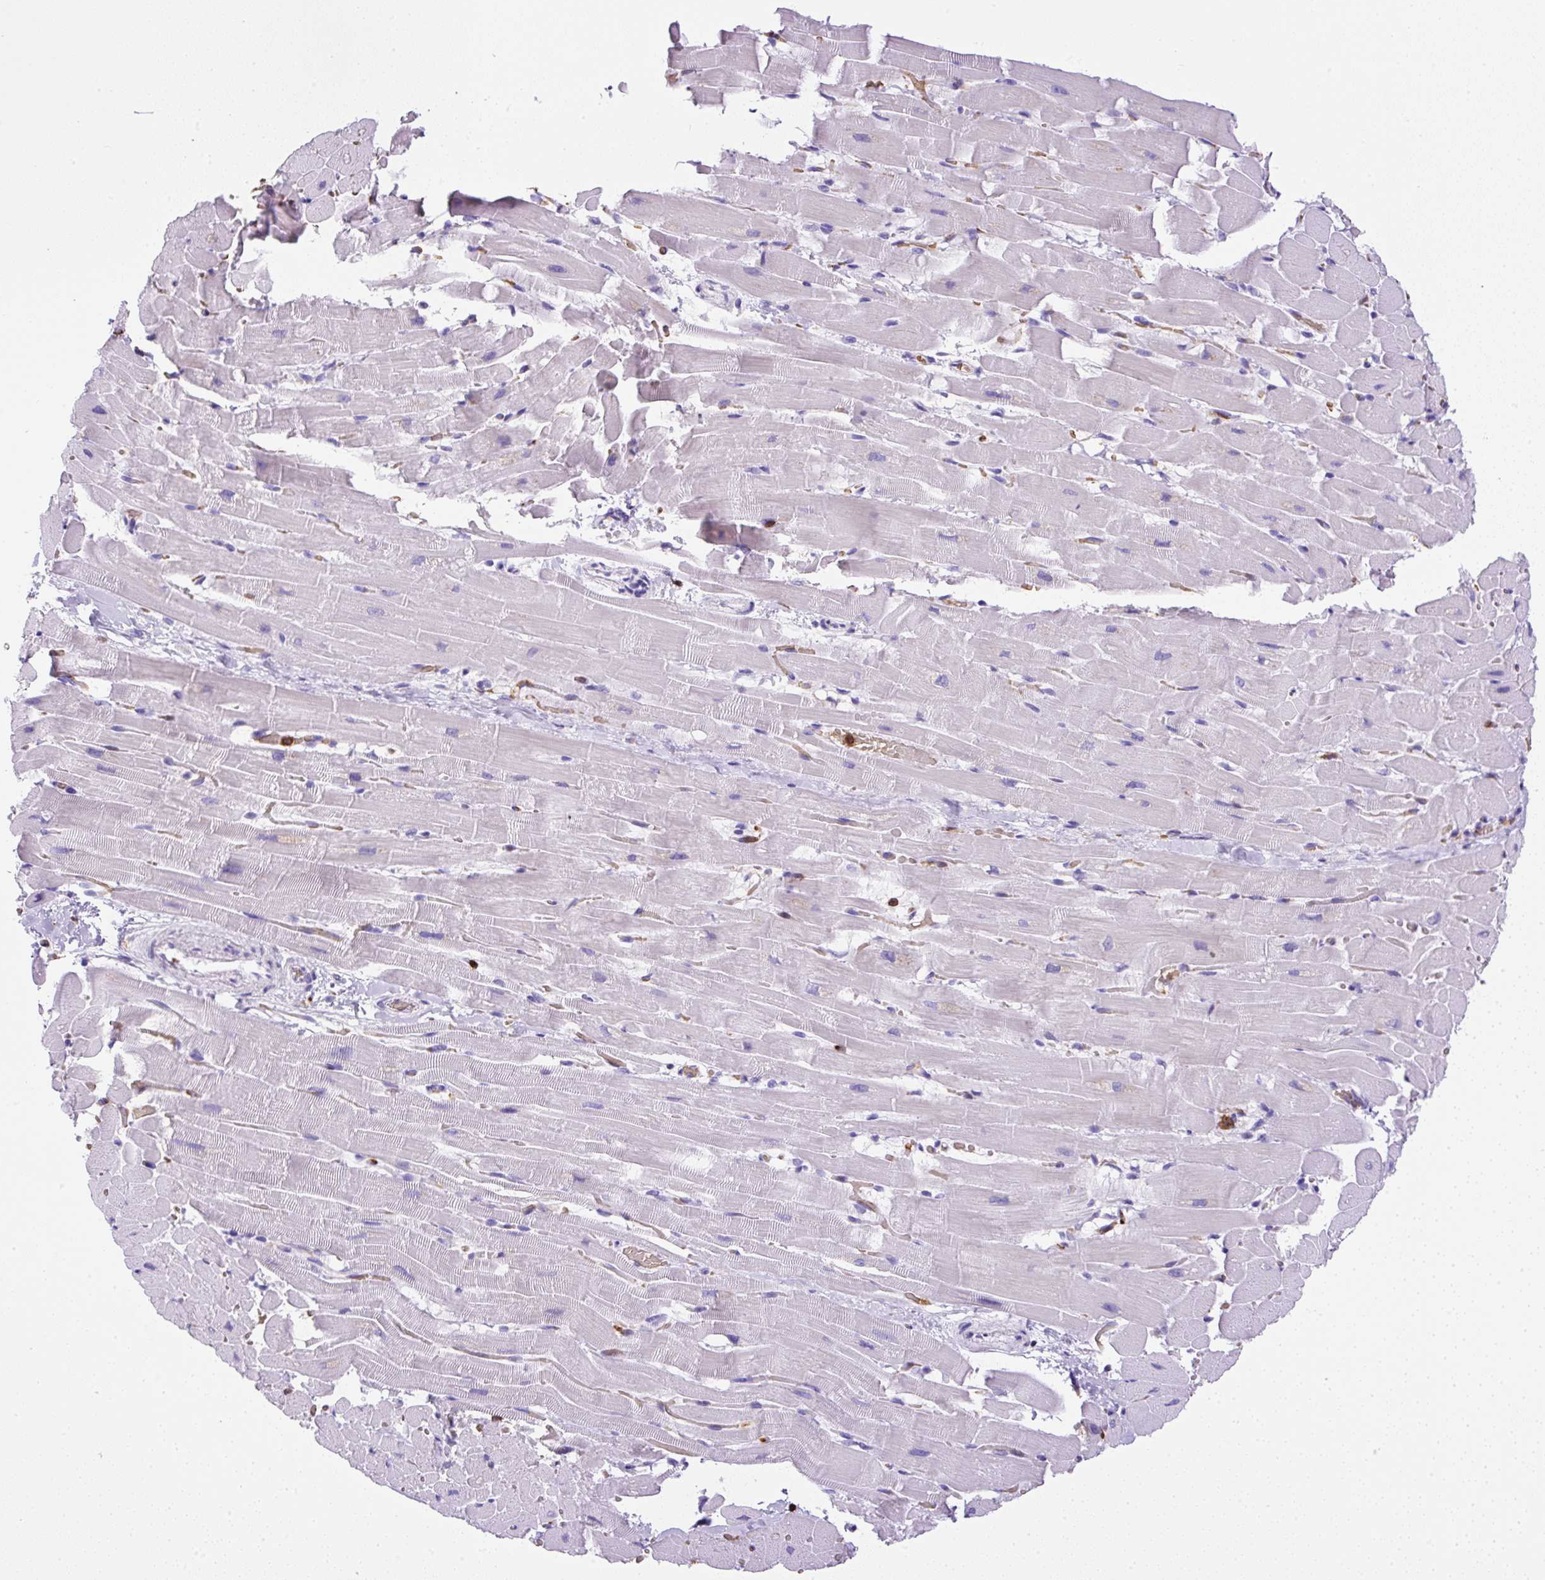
{"staining": {"intensity": "negative", "quantity": "none", "location": "none"}, "tissue": "heart muscle", "cell_type": "Cardiomyocytes", "image_type": "normal", "snomed": [{"axis": "morphology", "description": "Normal tissue, NOS"}, {"axis": "topography", "description": "Heart"}], "caption": "A high-resolution micrograph shows immunohistochemistry (IHC) staining of normal heart muscle, which displays no significant expression in cardiomyocytes.", "gene": "FAM228B", "patient": {"sex": "male", "age": 37}}